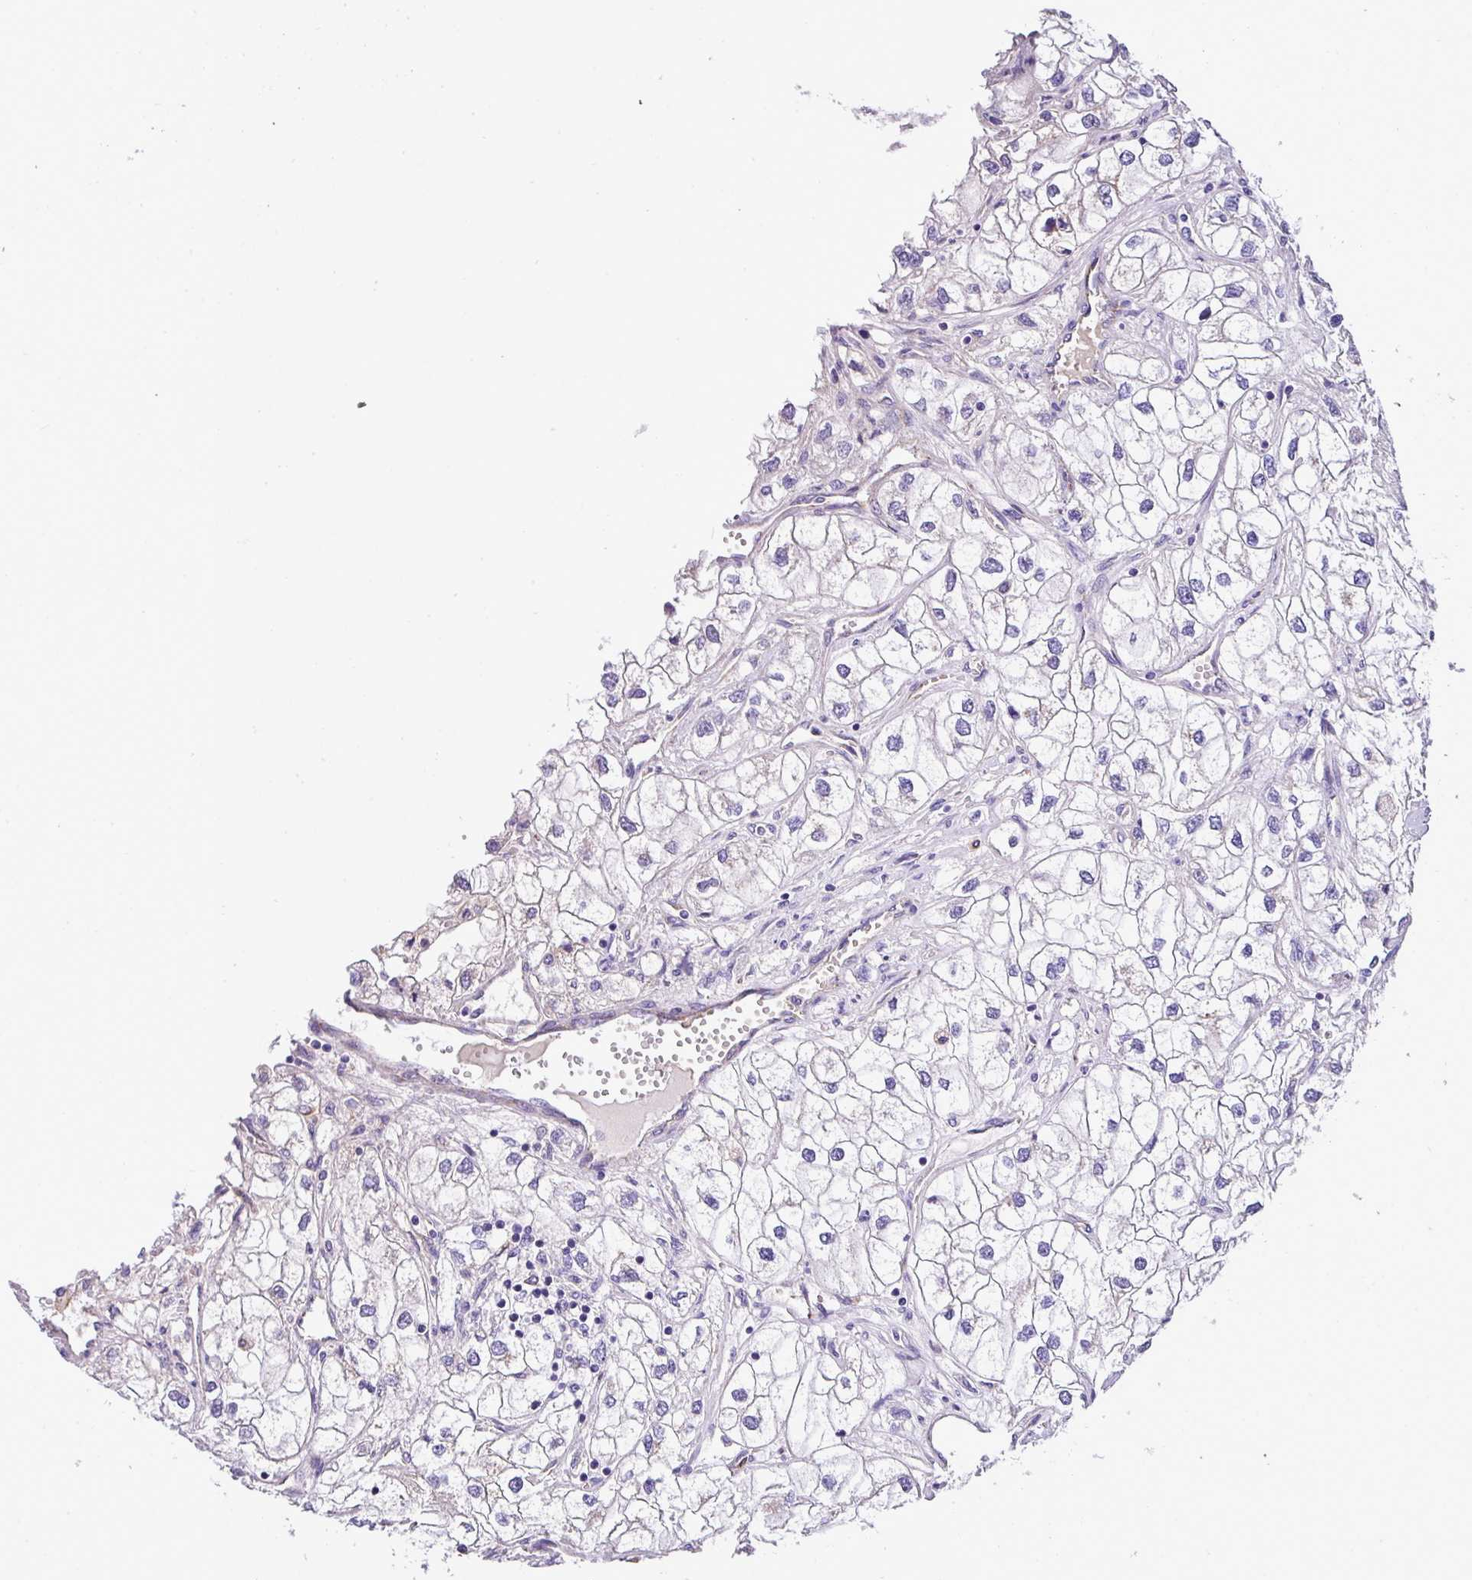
{"staining": {"intensity": "negative", "quantity": "none", "location": "none"}, "tissue": "renal cancer", "cell_type": "Tumor cells", "image_type": "cancer", "snomed": [{"axis": "morphology", "description": "Adenocarcinoma, NOS"}, {"axis": "topography", "description": "Kidney"}], "caption": "High power microscopy image of an IHC photomicrograph of renal cancer, revealing no significant staining in tumor cells.", "gene": "ANXA2R", "patient": {"sex": "male", "age": 59}}